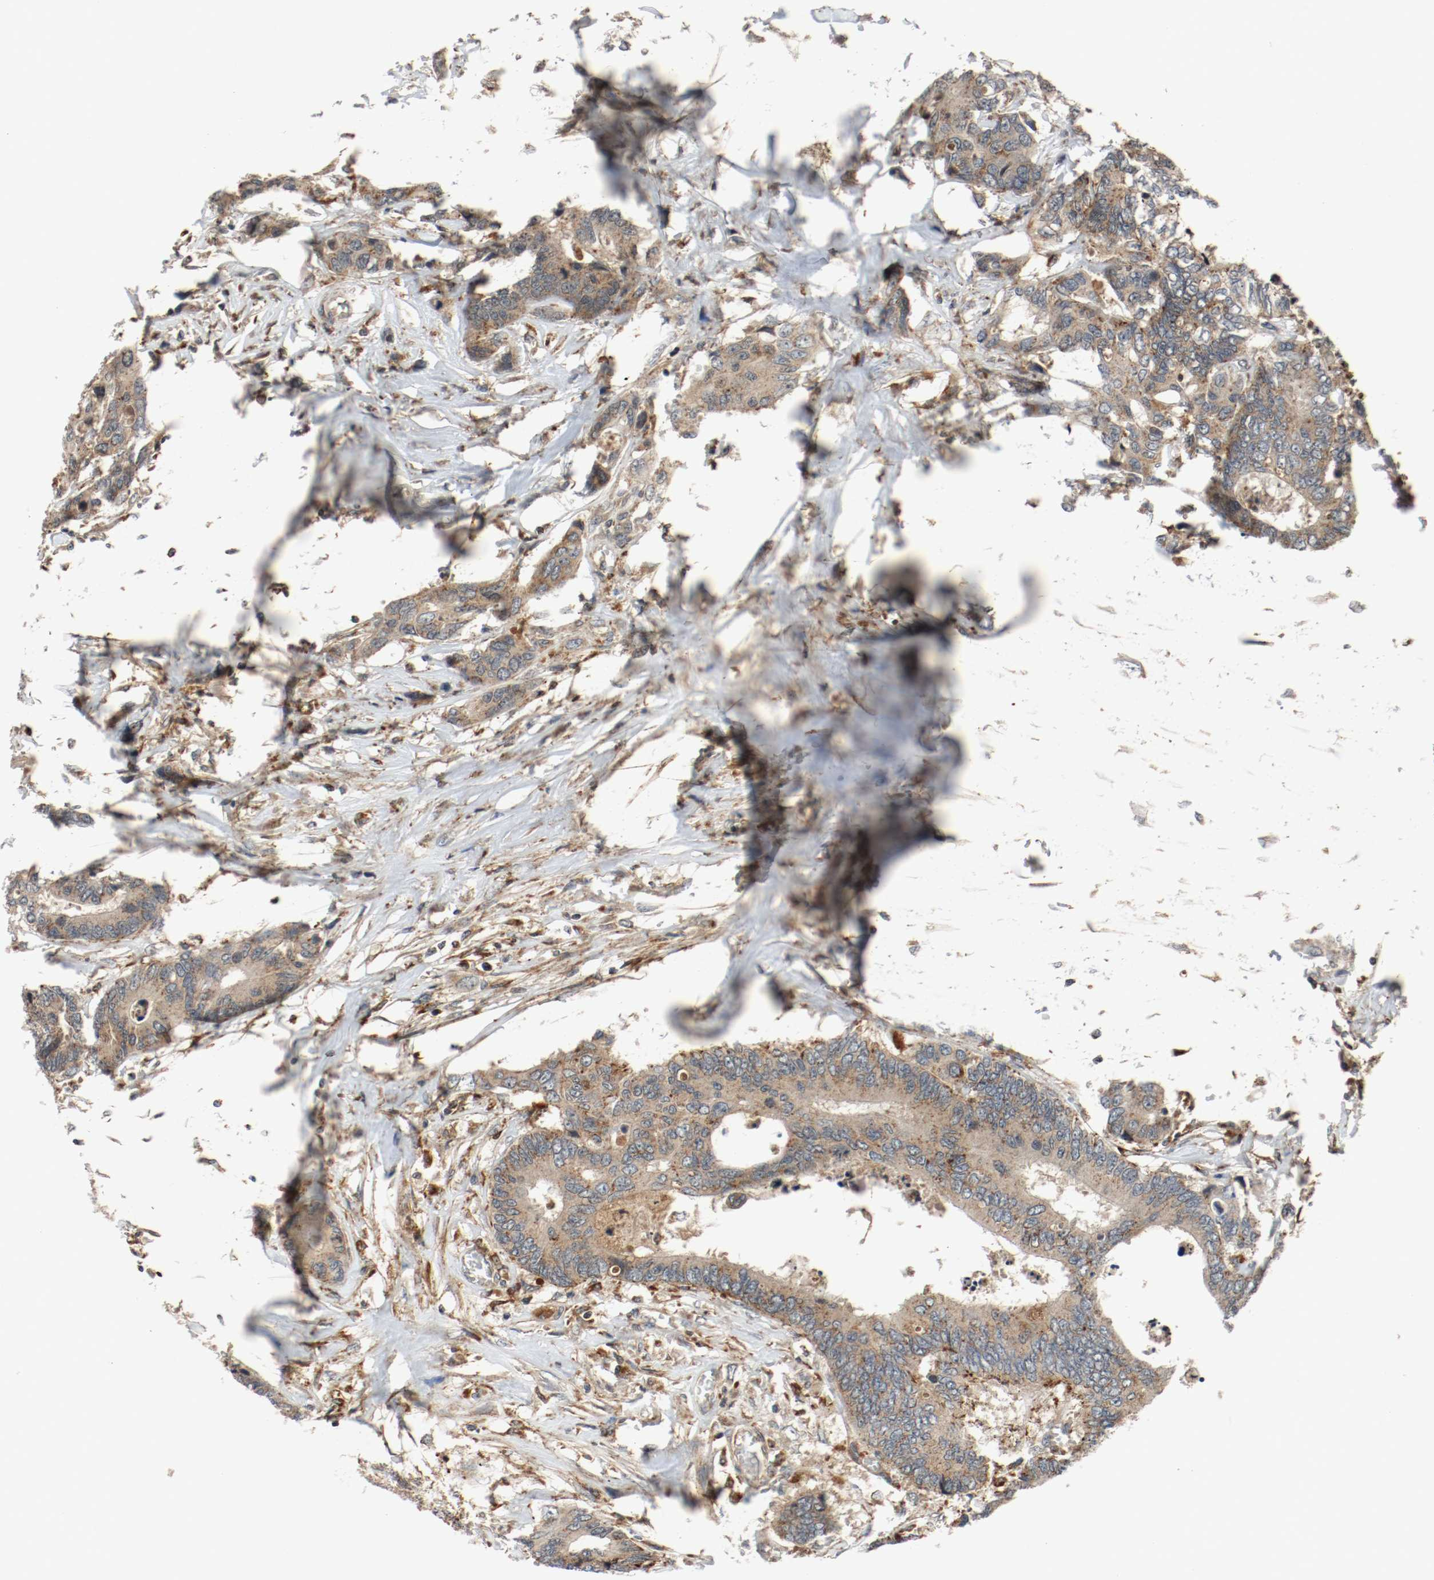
{"staining": {"intensity": "moderate", "quantity": ">75%", "location": "cytoplasmic/membranous"}, "tissue": "colorectal cancer", "cell_type": "Tumor cells", "image_type": "cancer", "snomed": [{"axis": "morphology", "description": "Adenocarcinoma, NOS"}, {"axis": "topography", "description": "Rectum"}], "caption": "Immunohistochemistry (DAB) staining of human colorectal cancer exhibits moderate cytoplasmic/membranous protein staining in about >75% of tumor cells.", "gene": "LAMP2", "patient": {"sex": "male", "age": 55}}